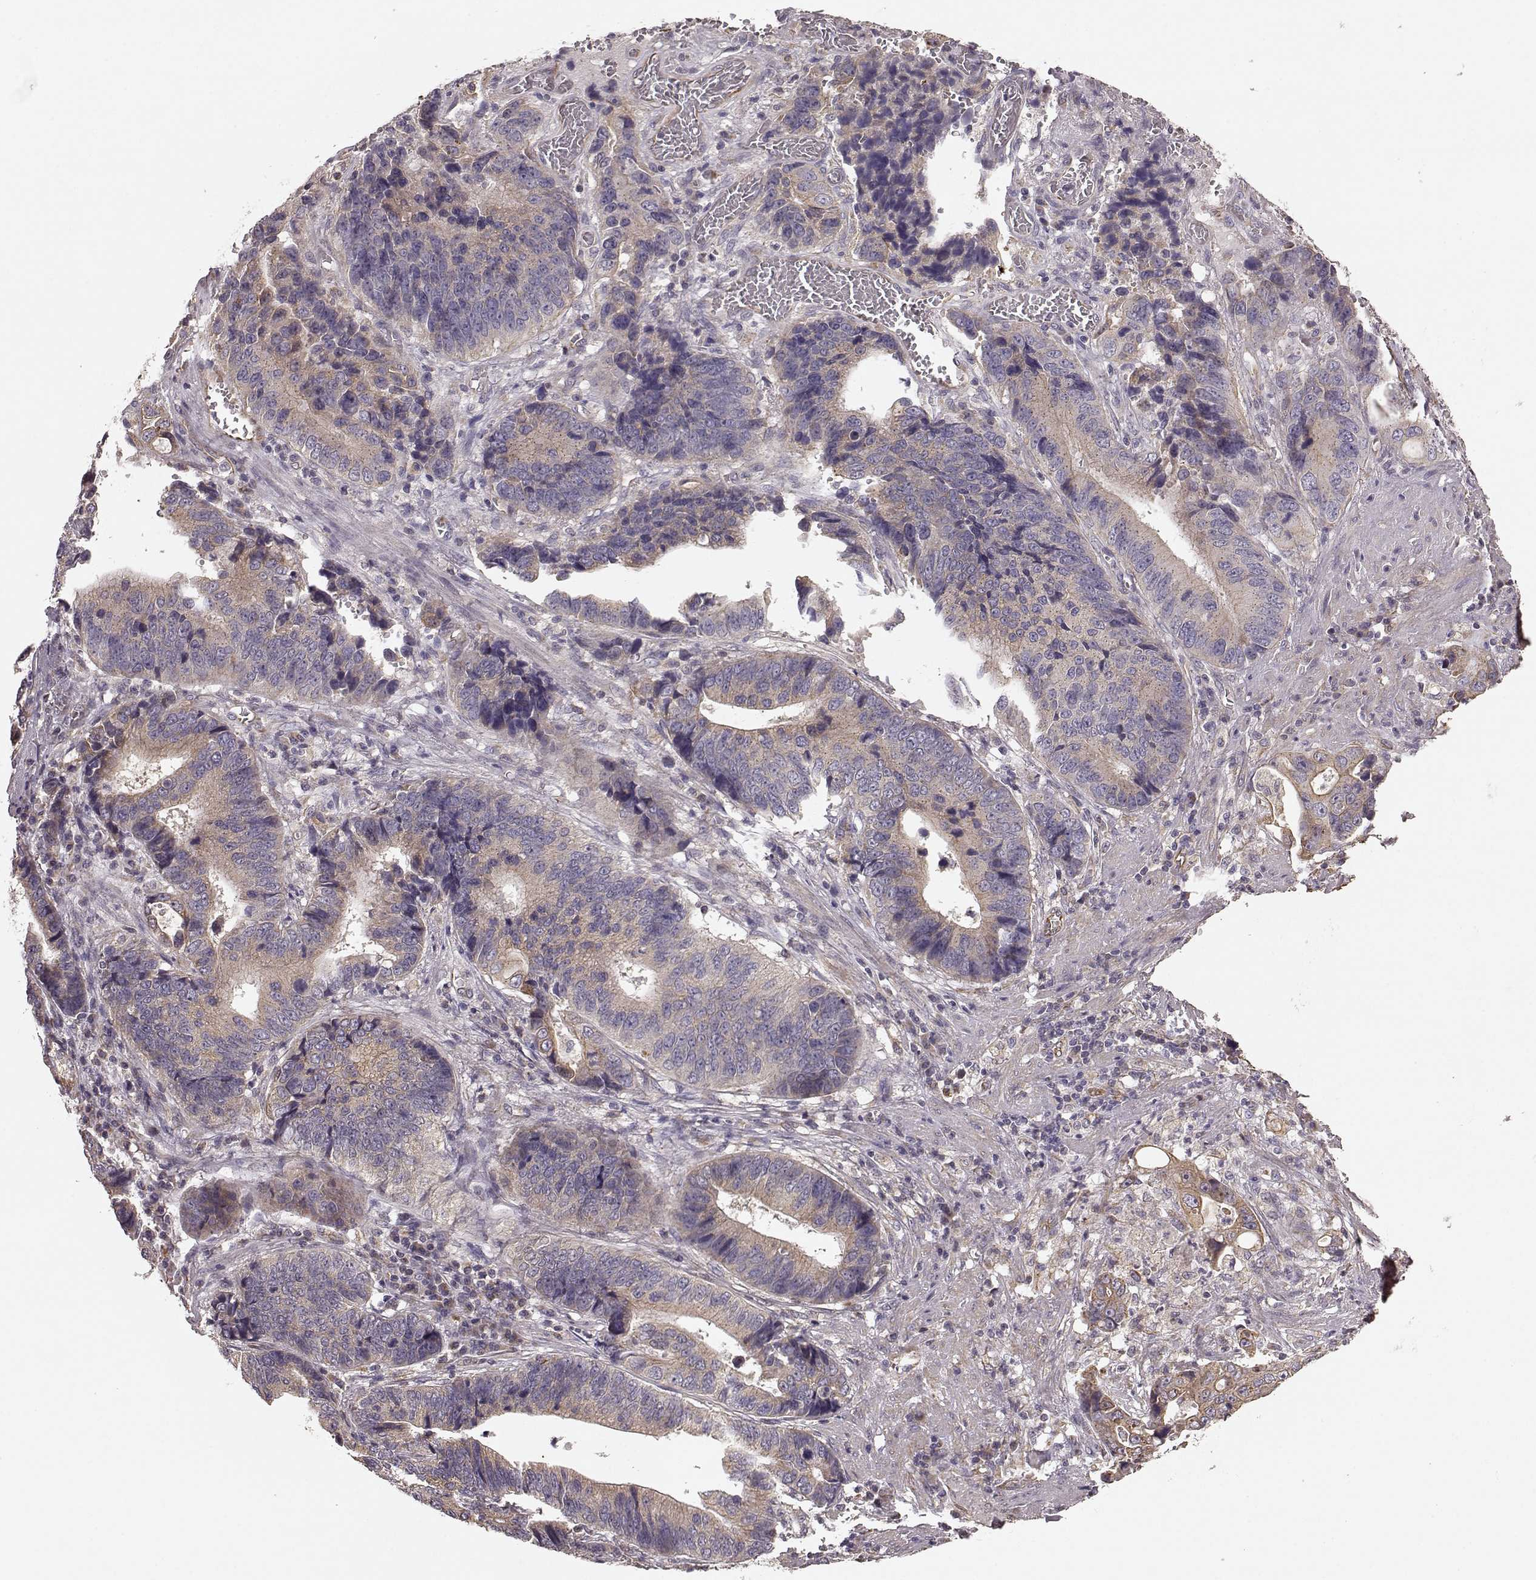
{"staining": {"intensity": "weak", "quantity": ">75%", "location": "cytoplasmic/membranous"}, "tissue": "stomach cancer", "cell_type": "Tumor cells", "image_type": "cancer", "snomed": [{"axis": "morphology", "description": "Adenocarcinoma, NOS"}, {"axis": "topography", "description": "Stomach"}], "caption": "IHC photomicrograph of stomach cancer stained for a protein (brown), which displays low levels of weak cytoplasmic/membranous positivity in about >75% of tumor cells.", "gene": "NTF3", "patient": {"sex": "male", "age": 84}}